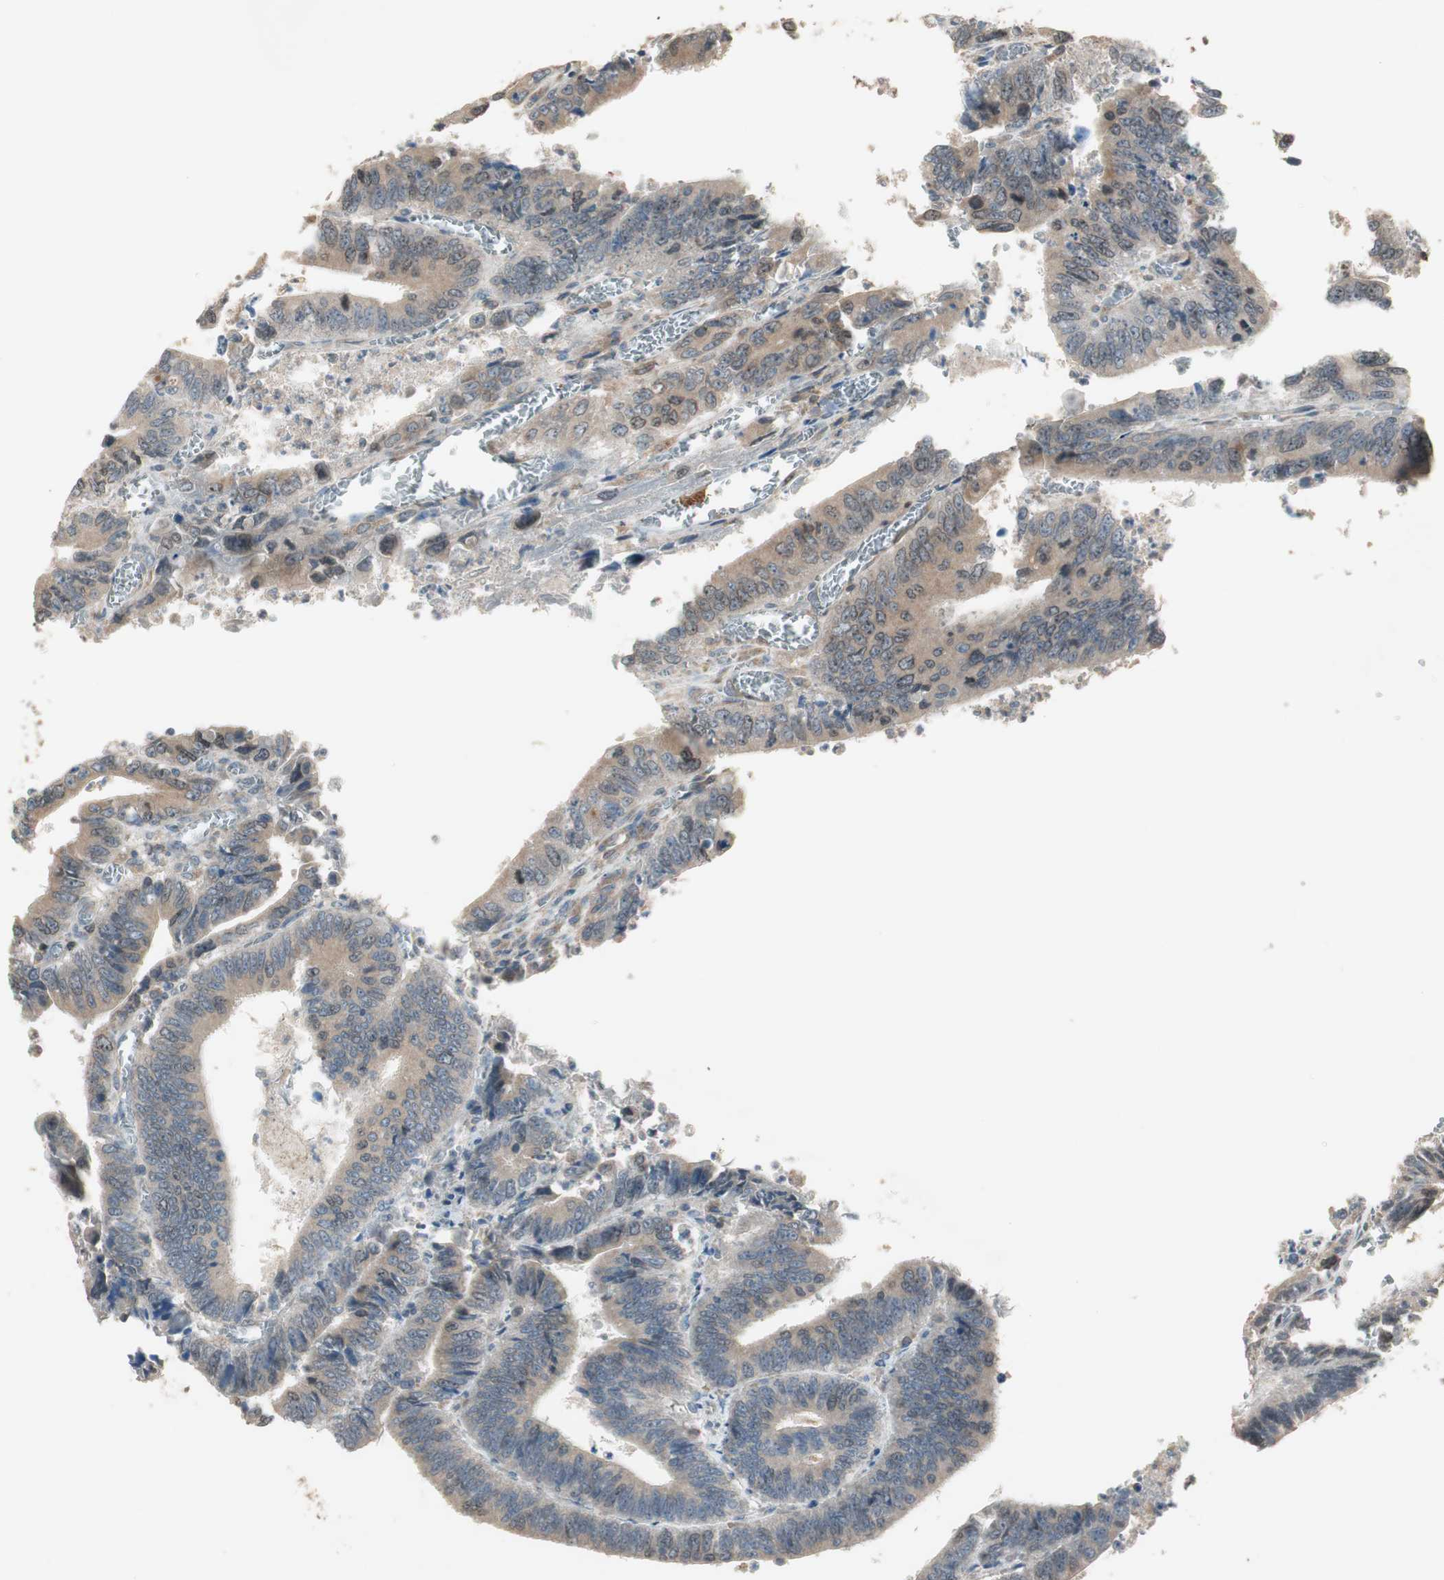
{"staining": {"intensity": "weak", "quantity": "25%-75%", "location": "cytoplasmic/membranous"}, "tissue": "colorectal cancer", "cell_type": "Tumor cells", "image_type": "cancer", "snomed": [{"axis": "morphology", "description": "Adenocarcinoma, NOS"}, {"axis": "topography", "description": "Colon"}], "caption": "IHC photomicrograph of human colorectal cancer stained for a protein (brown), which reveals low levels of weak cytoplasmic/membranous expression in approximately 25%-75% of tumor cells.", "gene": "ATP6AP2", "patient": {"sex": "male", "age": 72}}